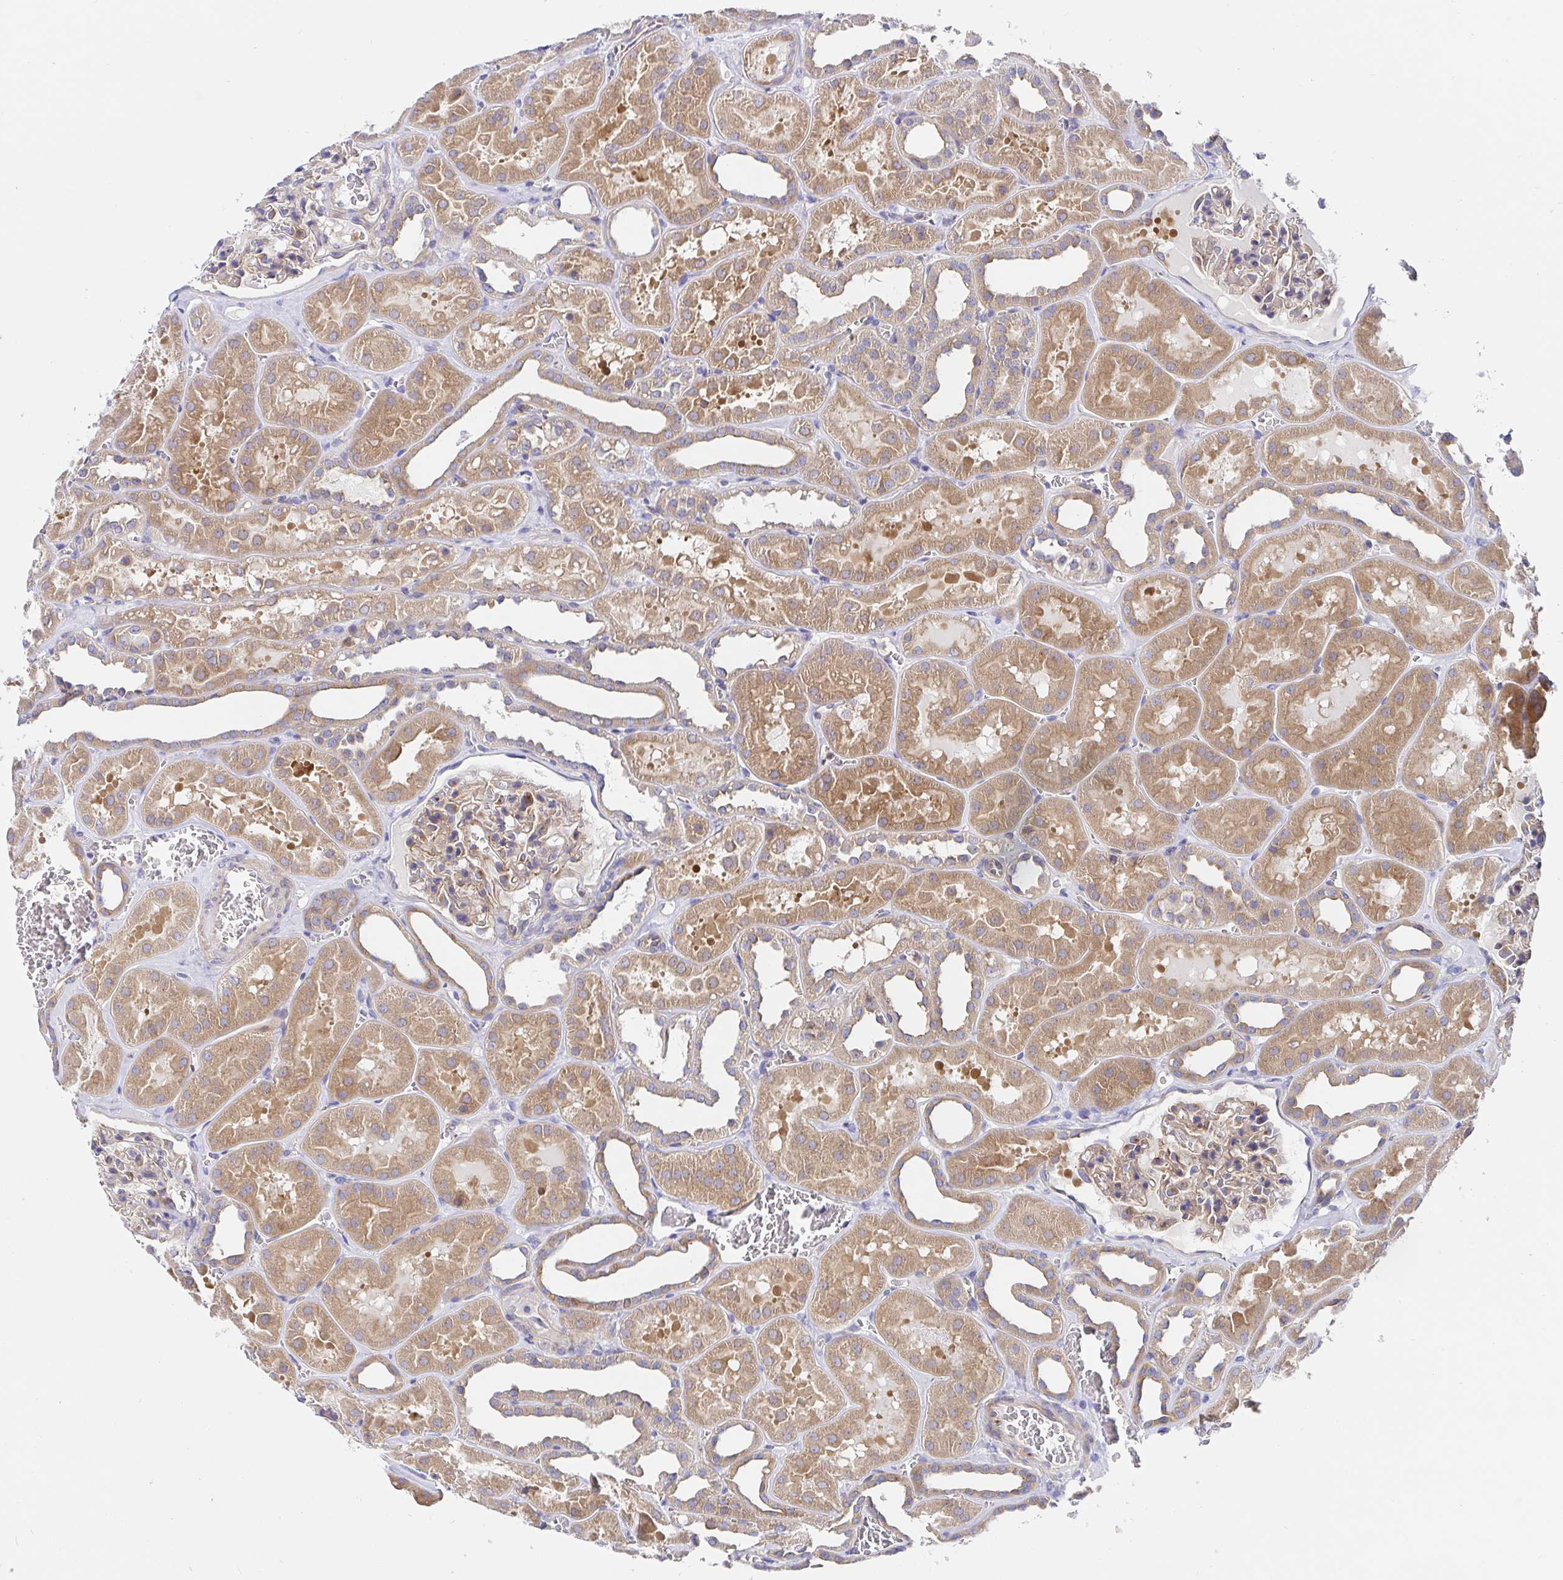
{"staining": {"intensity": "weak", "quantity": "25%-75%", "location": "cytoplasmic/membranous"}, "tissue": "kidney", "cell_type": "Cells in glomeruli", "image_type": "normal", "snomed": [{"axis": "morphology", "description": "Normal tissue, NOS"}, {"axis": "topography", "description": "Kidney"}], "caption": "Unremarkable kidney reveals weak cytoplasmic/membranous staining in approximately 25%-75% of cells in glomeruli, visualized by immunohistochemistry. The staining is performed using DAB (3,3'-diaminobenzidine) brown chromogen to label protein expression. The nuclei are counter-stained blue using hematoxylin.", "gene": "GOLGA1", "patient": {"sex": "female", "age": 41}}